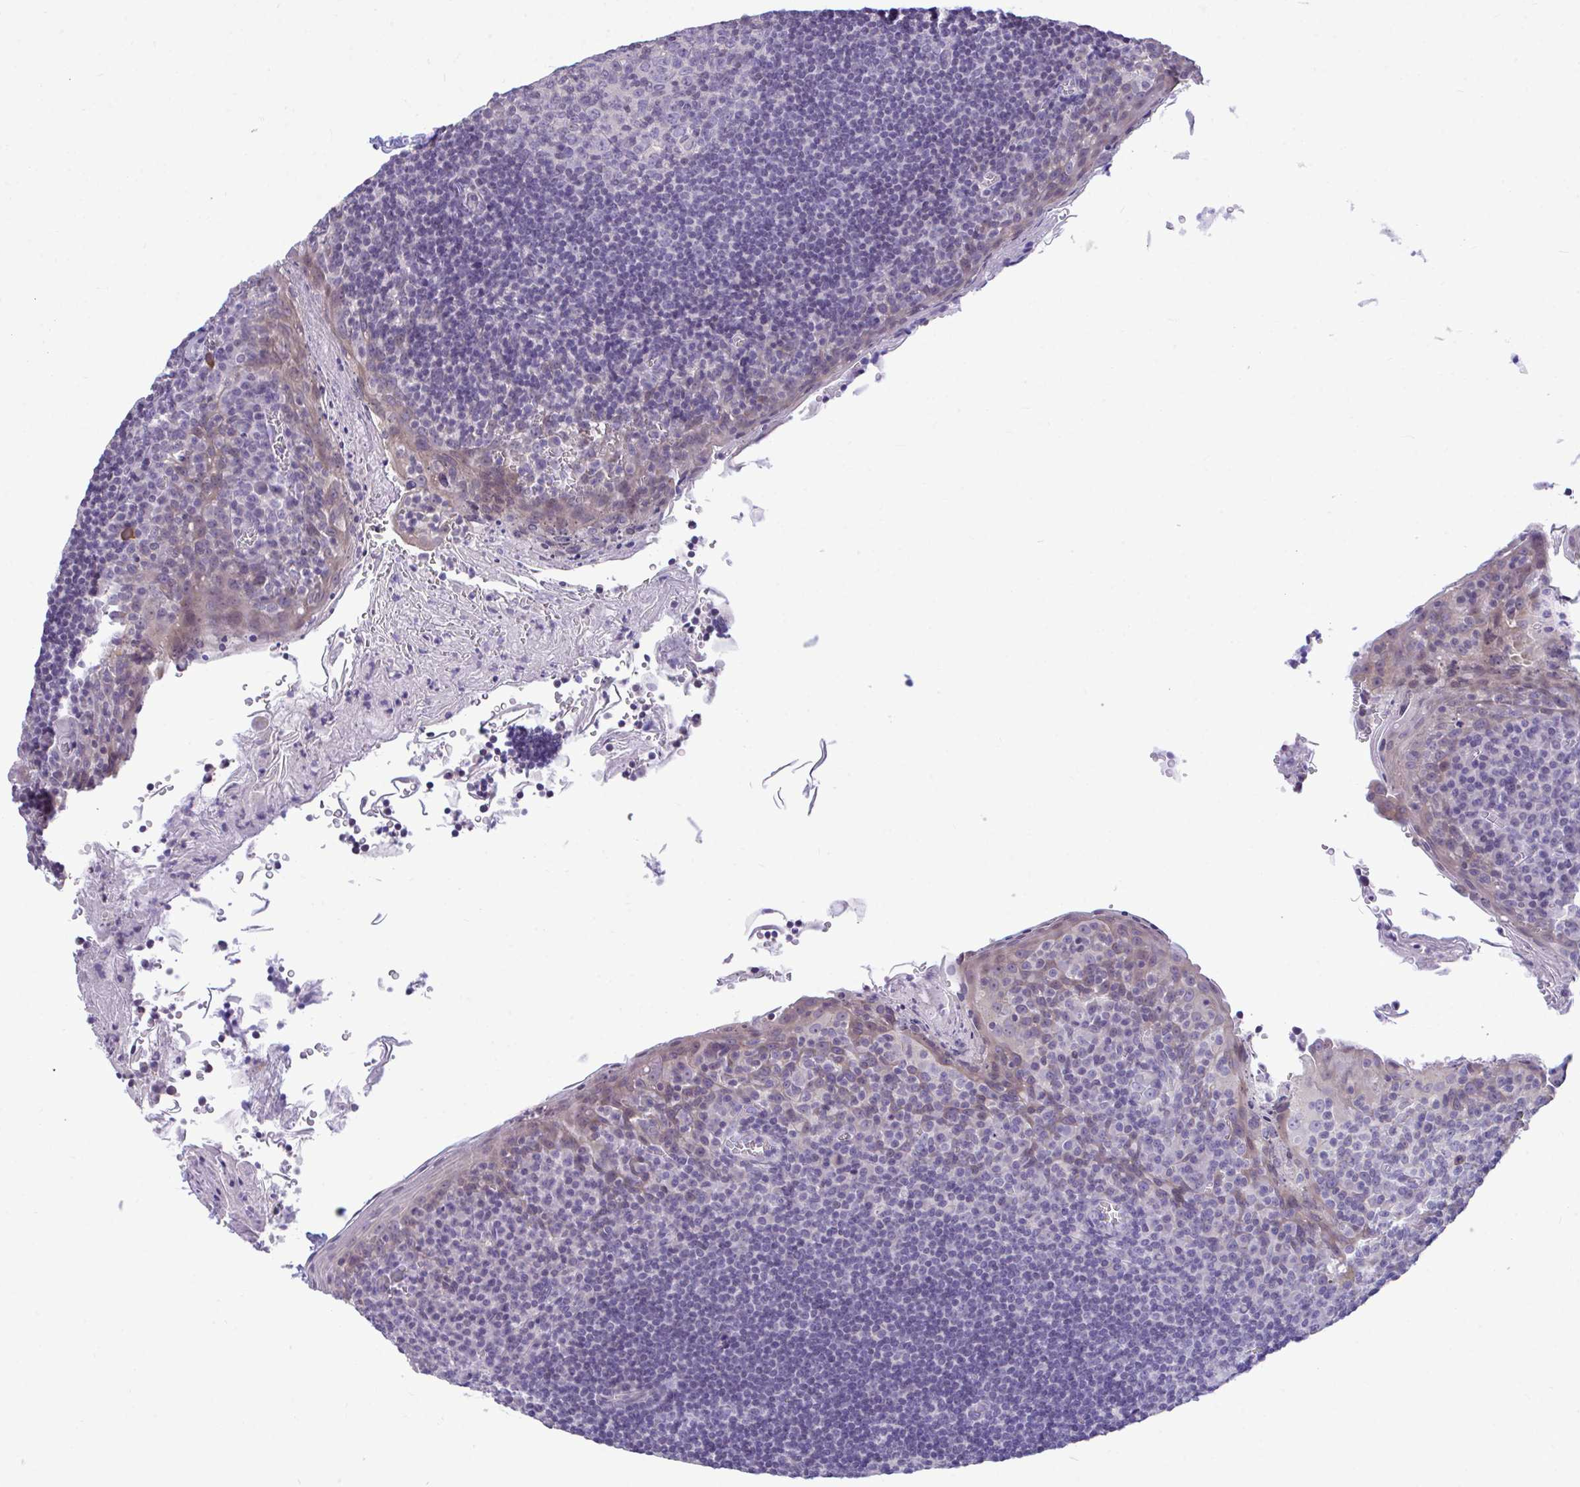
{"staining": {"intensity": "negative", "quantity": "none", "location": "none"}, "tissue": "tonsil", "cell_type": "Germinal center cells", "image_type": "normal", "snomed": [{"axis": "morphology", "description": "Normal tissue, NOS"}, {"axis": "topography", "description": "Tonsil"}], "caption": "The micrograph displays no staining of germinal center cells in normal tonsil.", "gene": "PIGK", "patient": {"sex": "male", "age": 27}}